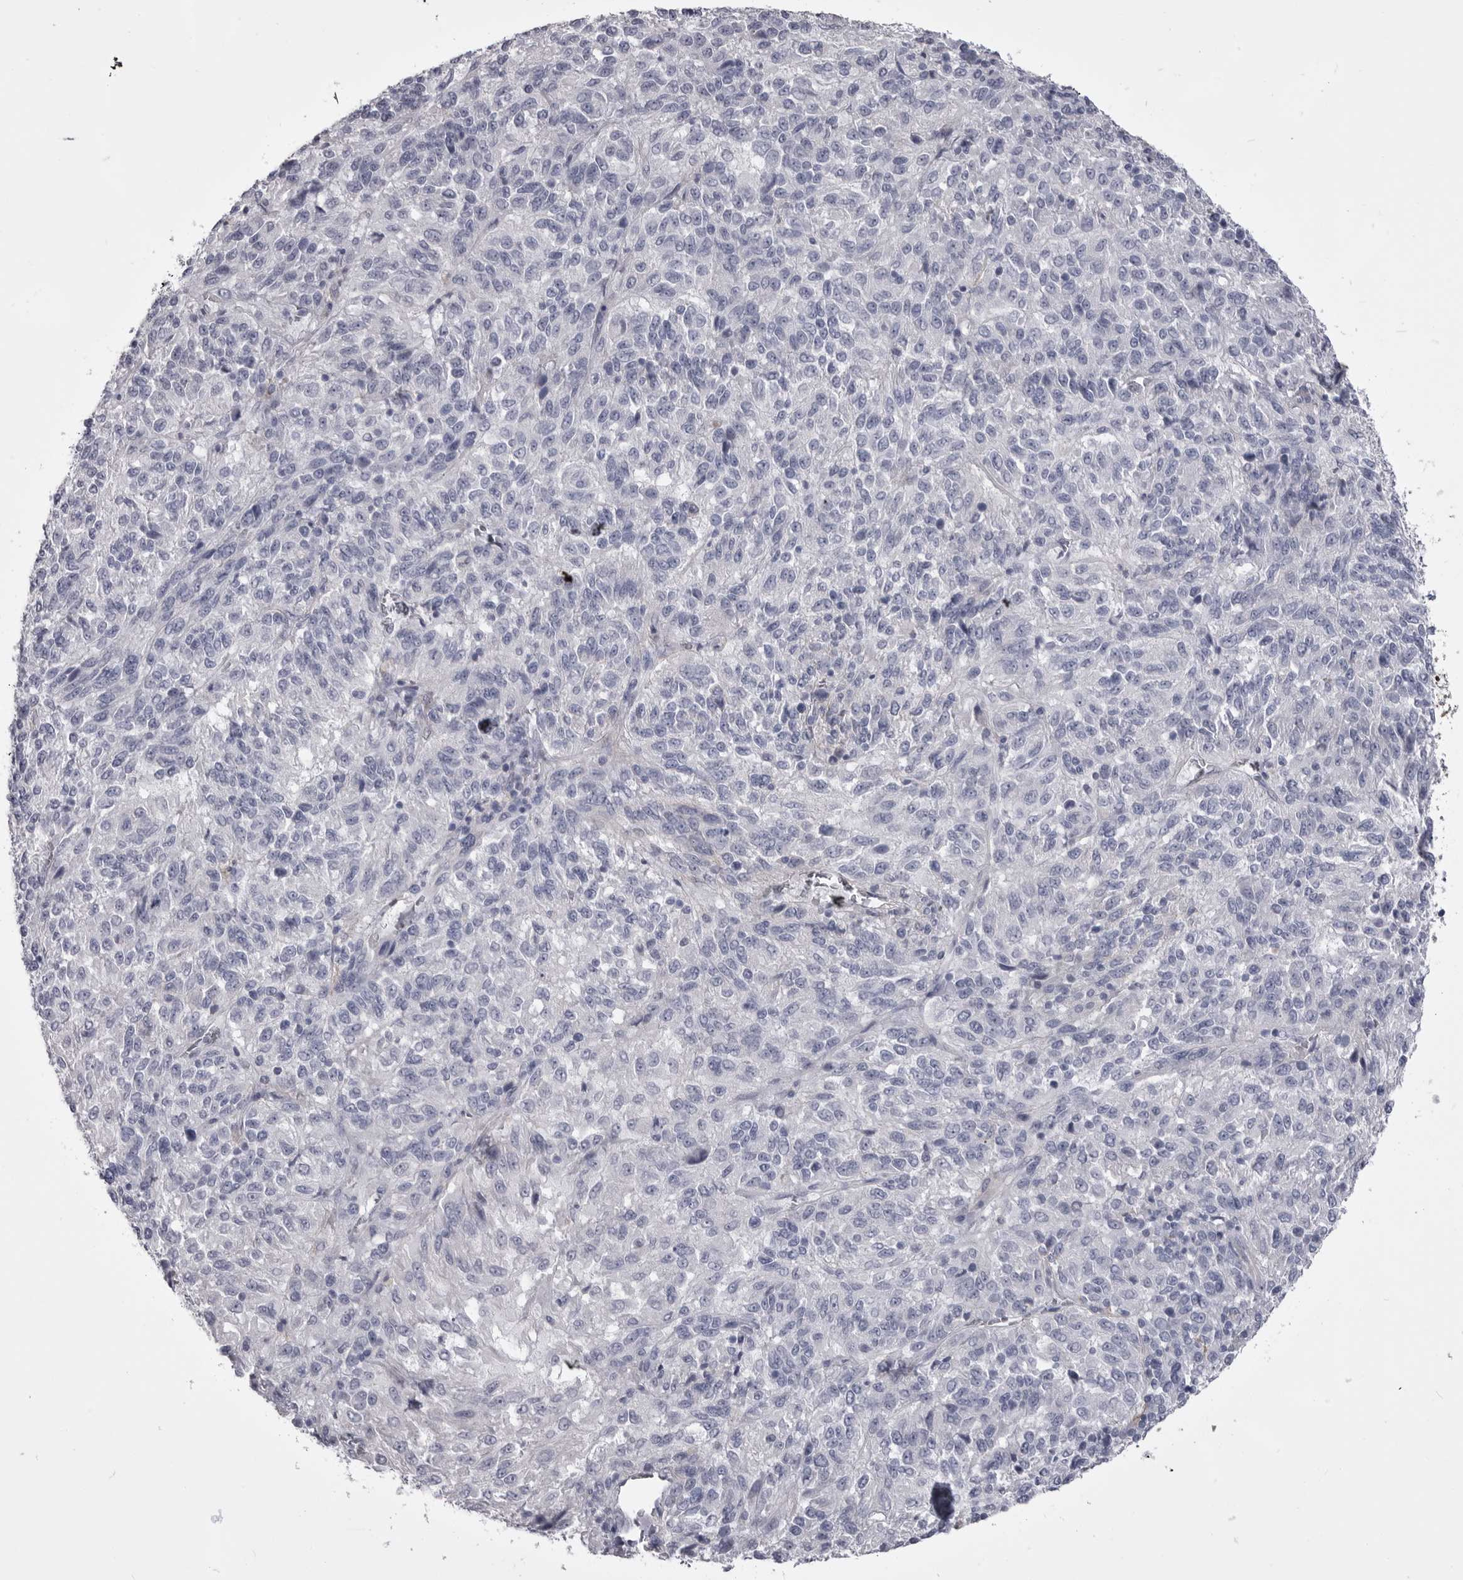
{"staining": {"intensity": "negative", "quantity": "none", "location": "none"}, "tissue": "melanoma", "cell_type": "Tumor cells", "image_type": "cancer", "snomed": [{"axis": "morphology", "description": "Malignant melanoma, Metastatic site"}, {"axis": "topography", "description": "Lung"}], "caption": "IHC photomicrograph of melanoma stained for a protein (brown), which displays no expression in tumor cells.", "gene": "ANK2", "patient": {"sex": "male", "age": 64}}